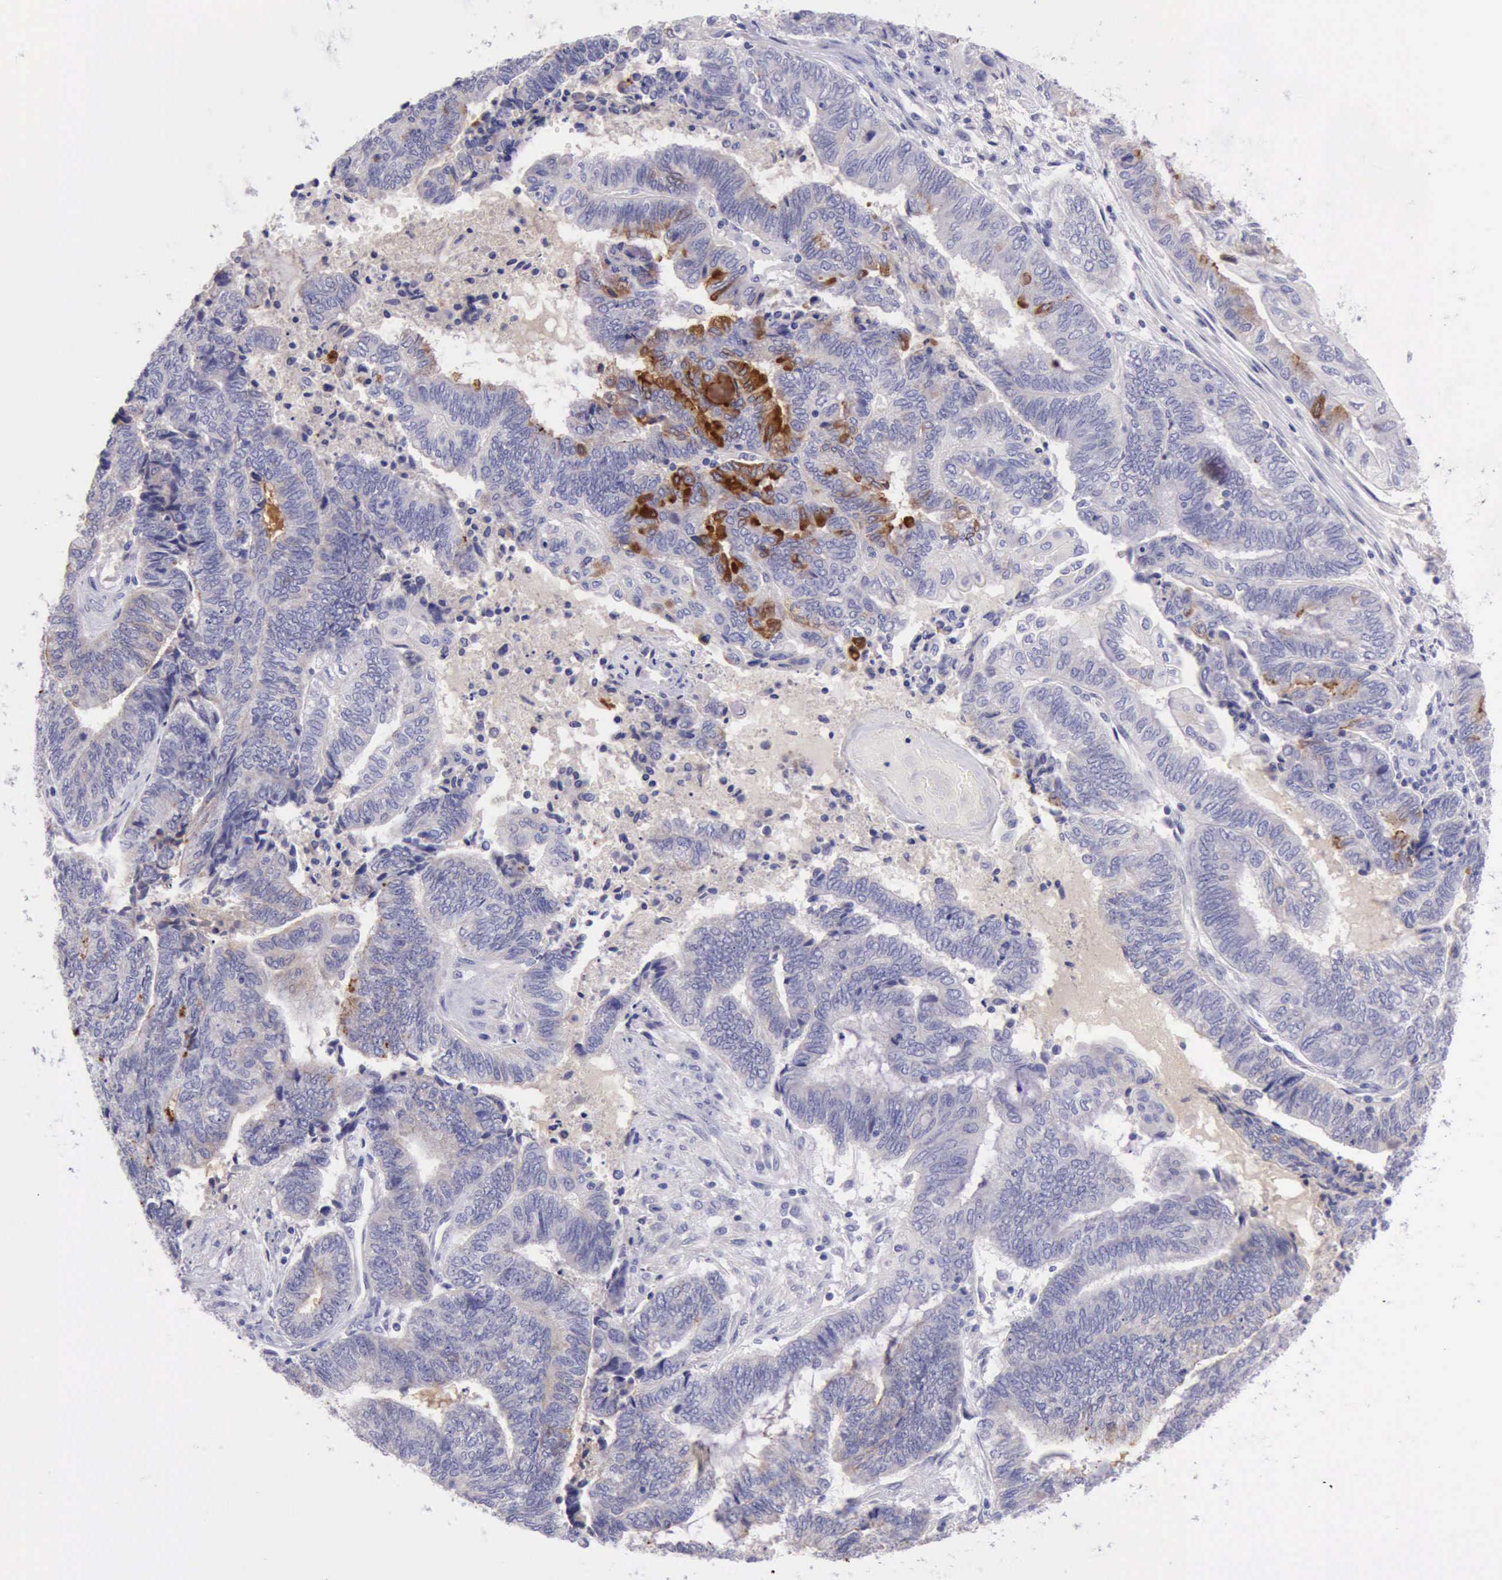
{"staining": {"intensity": "strong", "quantity": "<25%", "location": "cytoplasmic/membranous"}, "tissue": "endometrial cancer", "cell_type": "Tumor cells", "image_type": "cancer", "snomed": [{"axis": "morphology", "description": "Adenocarcinoma, NOS"}, {"axis": "topography", "description": "Uterus"}, {"axis": "topography", "description": "Endometrium"}], "caption": "The micrograph exhibits staining of adenocarcinoma (endometrial), revealing strong cytoplasmic/membranous protein expression (brown color) within tumor cells.", "gene": "LRFN5", "patient": {"sex": "female", "age": 70}}